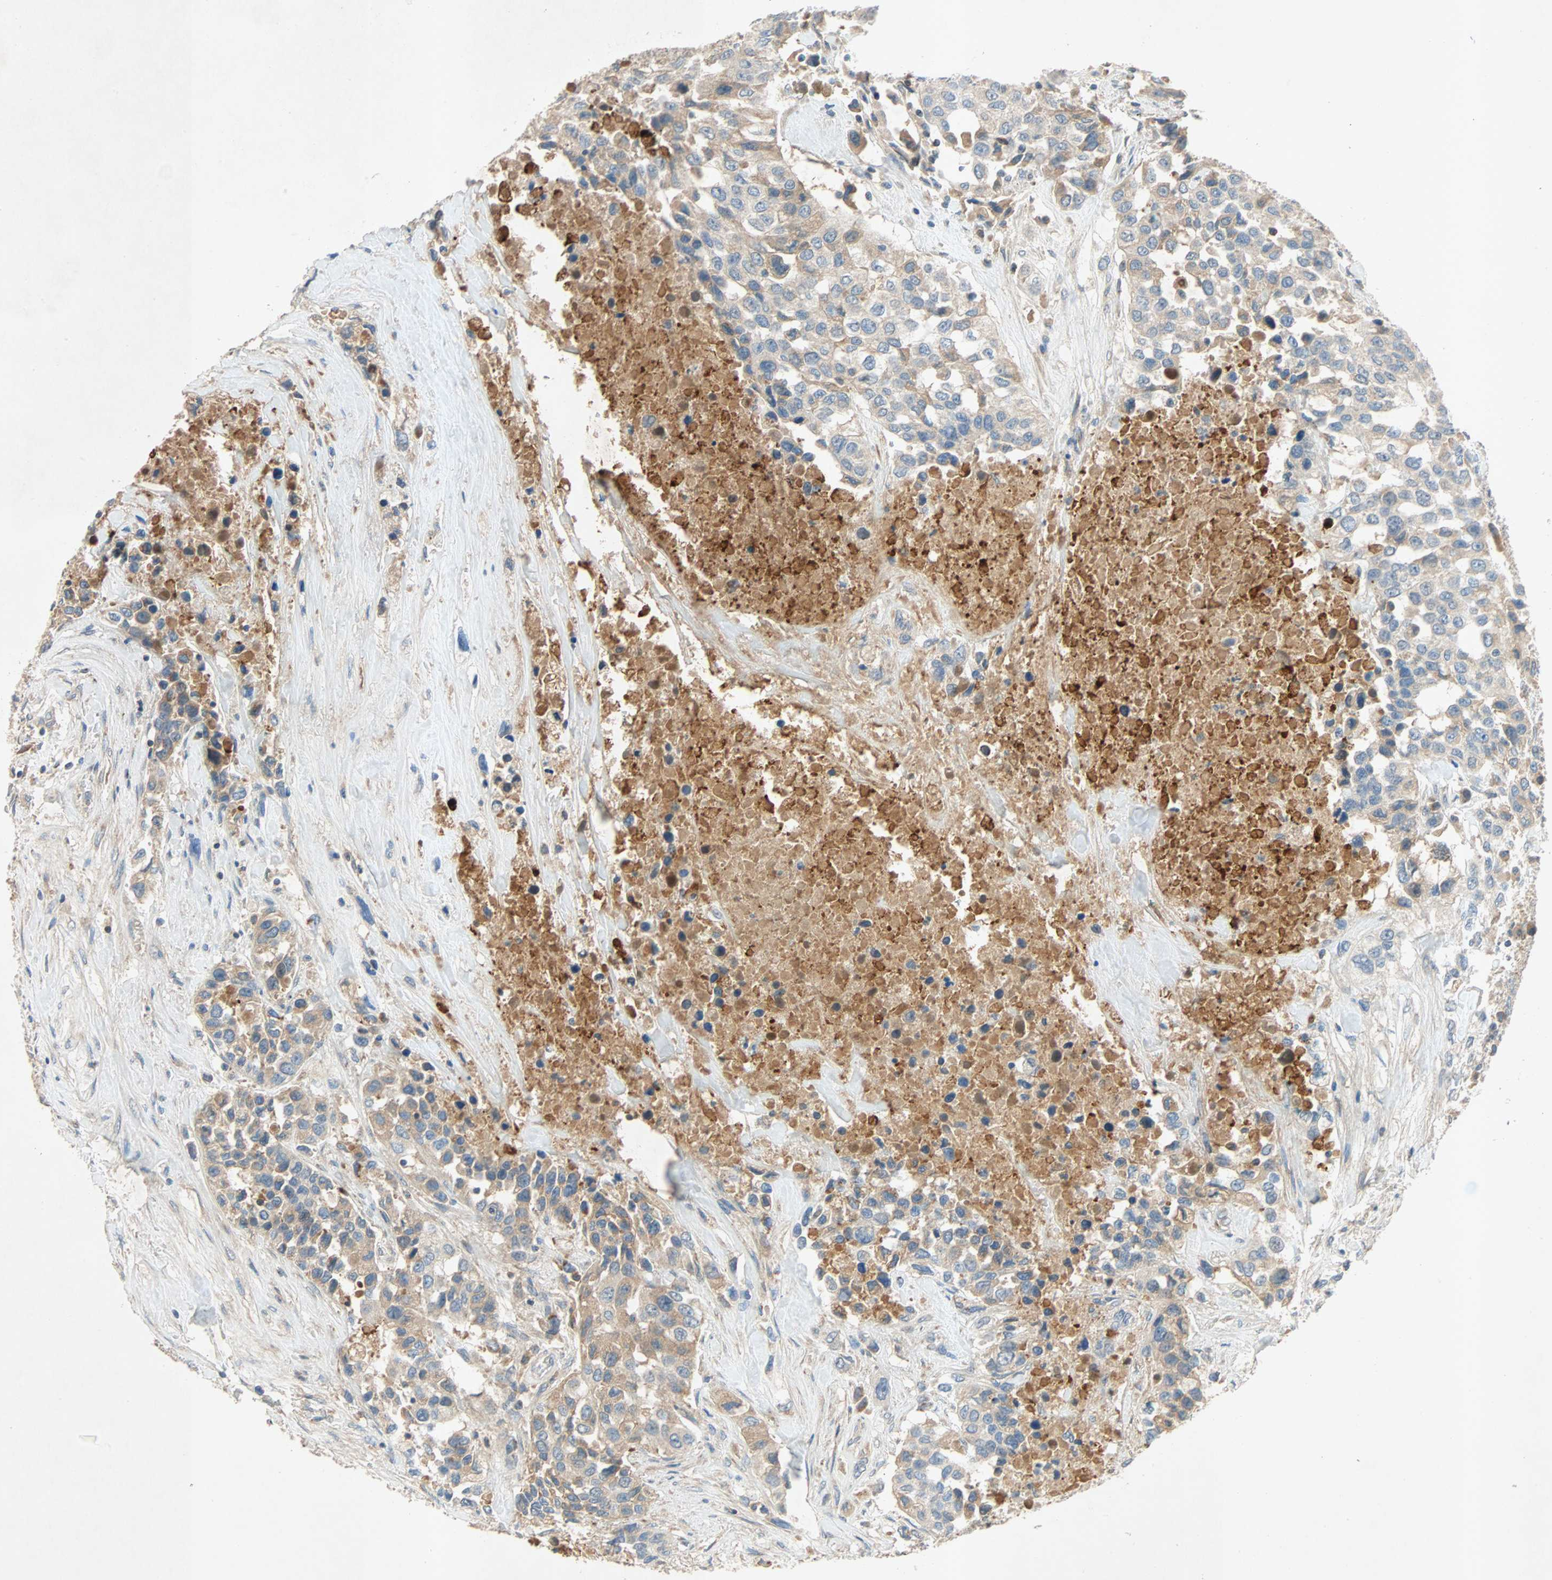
{"staining": {"intensity": "weak", "quantity": ">75%", "location": "cytoplasmic/membranous"}, "tissue": "urothelial cancer", "cell_type": "Tumor cells", "image_type": "cancer", "snomed": [{"axis": "morphology", "description": "Urothelial carcinoma, High grade"}, {"axis": "topography", "description": "Urinary bladder"}], "caption": "Protein staining by immunohistochemistry reveals weak cytoplasmic/membranous expression in about >75% of tumor cells in urothelial cancer.", "gene": "XYLT1", "patient": {"sex": "female", "age": 80}}